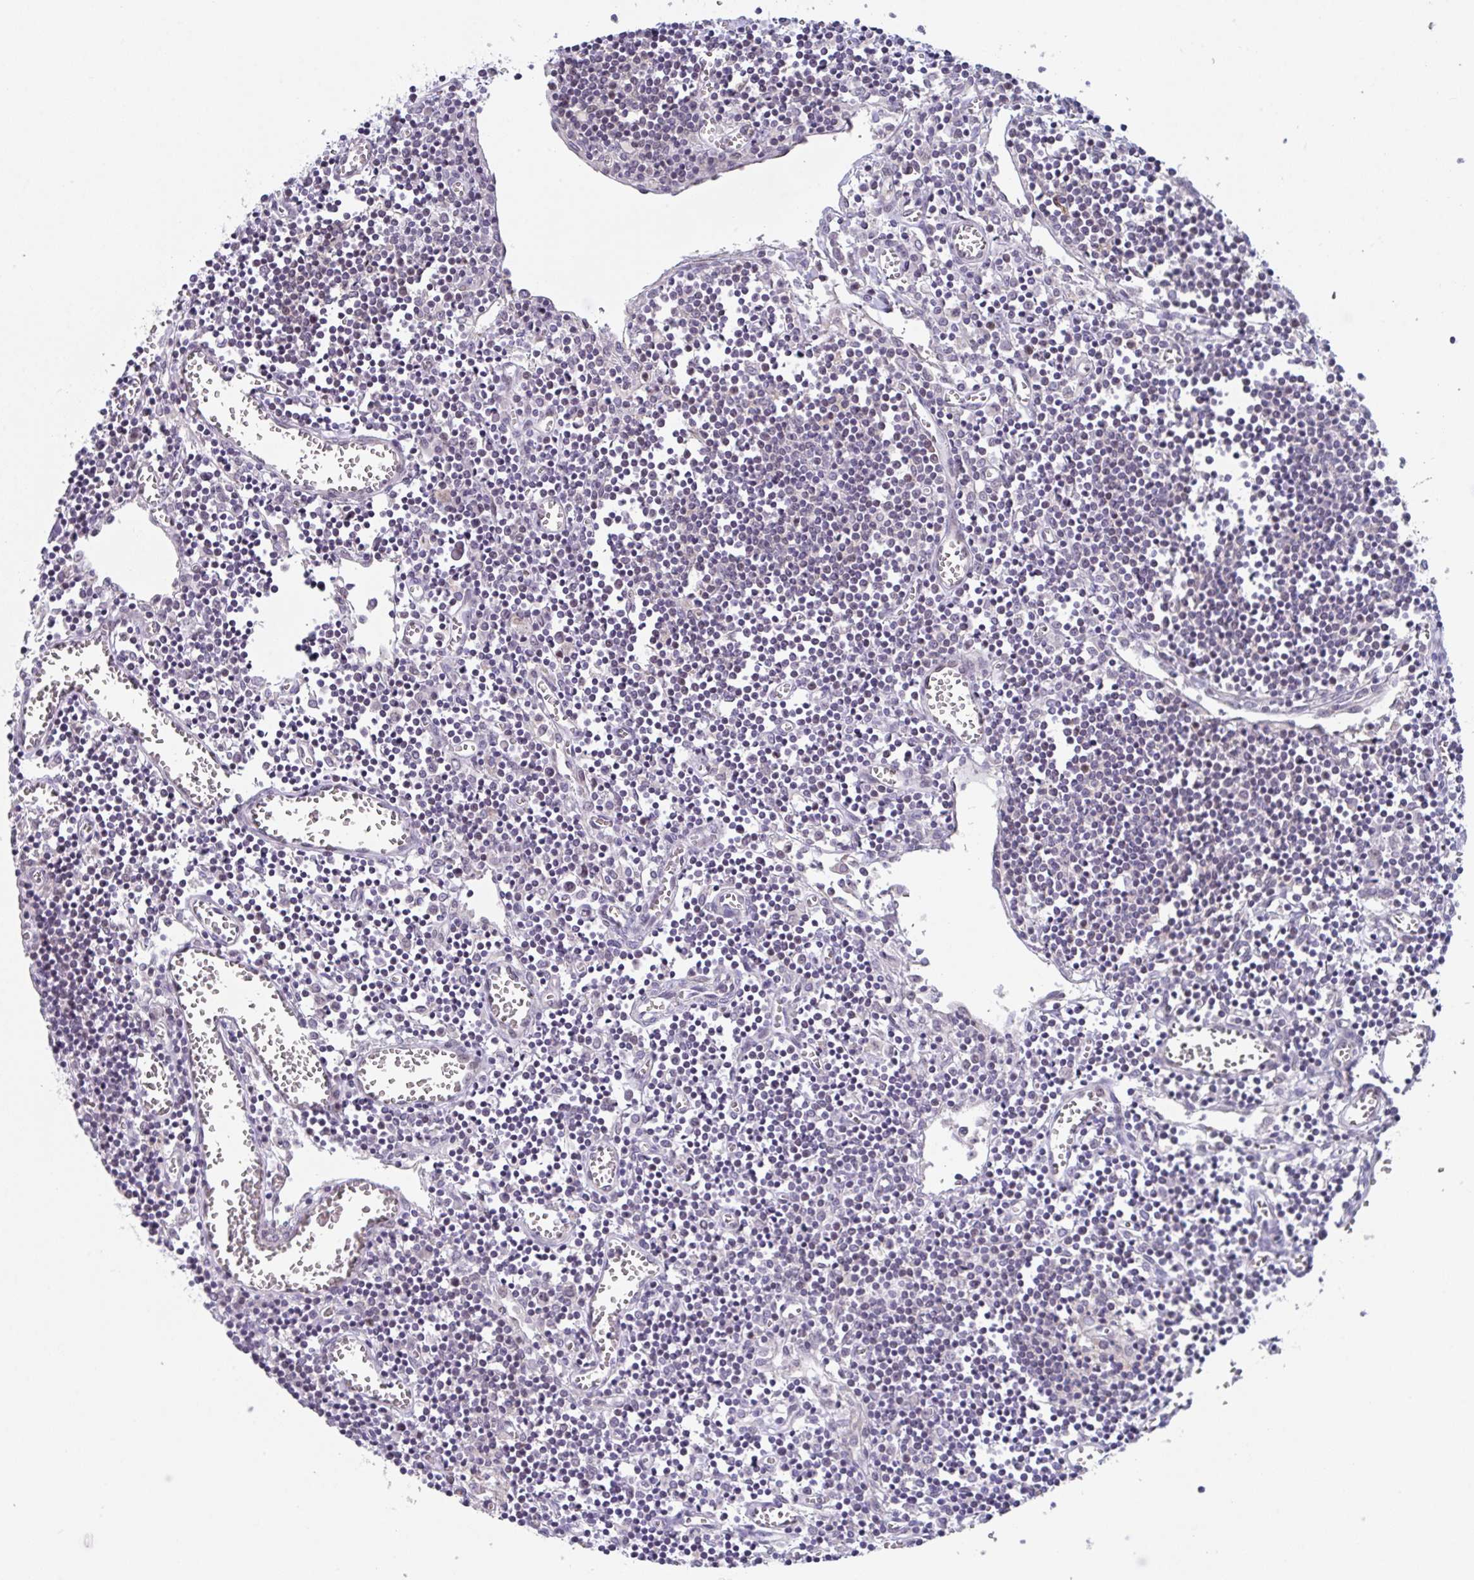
{"staining": {"intensity": "weak", "quantity": "<25%", "location": "nuclear"}, "tissue": "lymph node", "cell_type": "Germinal center cells", "image_type": "normal", "snomed": [{"axis": "morphology", "description": "Normal tissue, NOS"}, {"axis": "topography", "description": "Lymph node"}], "caption": "High magnification brightfield microscopy of benign lymph node stained with DAB (3,3'-diaminobenzidine) (brown) and counterstained with hematoxylin (blue): germinal center cells show no significant expression.", "gene": "RBM18", "patient": {"sex": "male", "age": 66}}